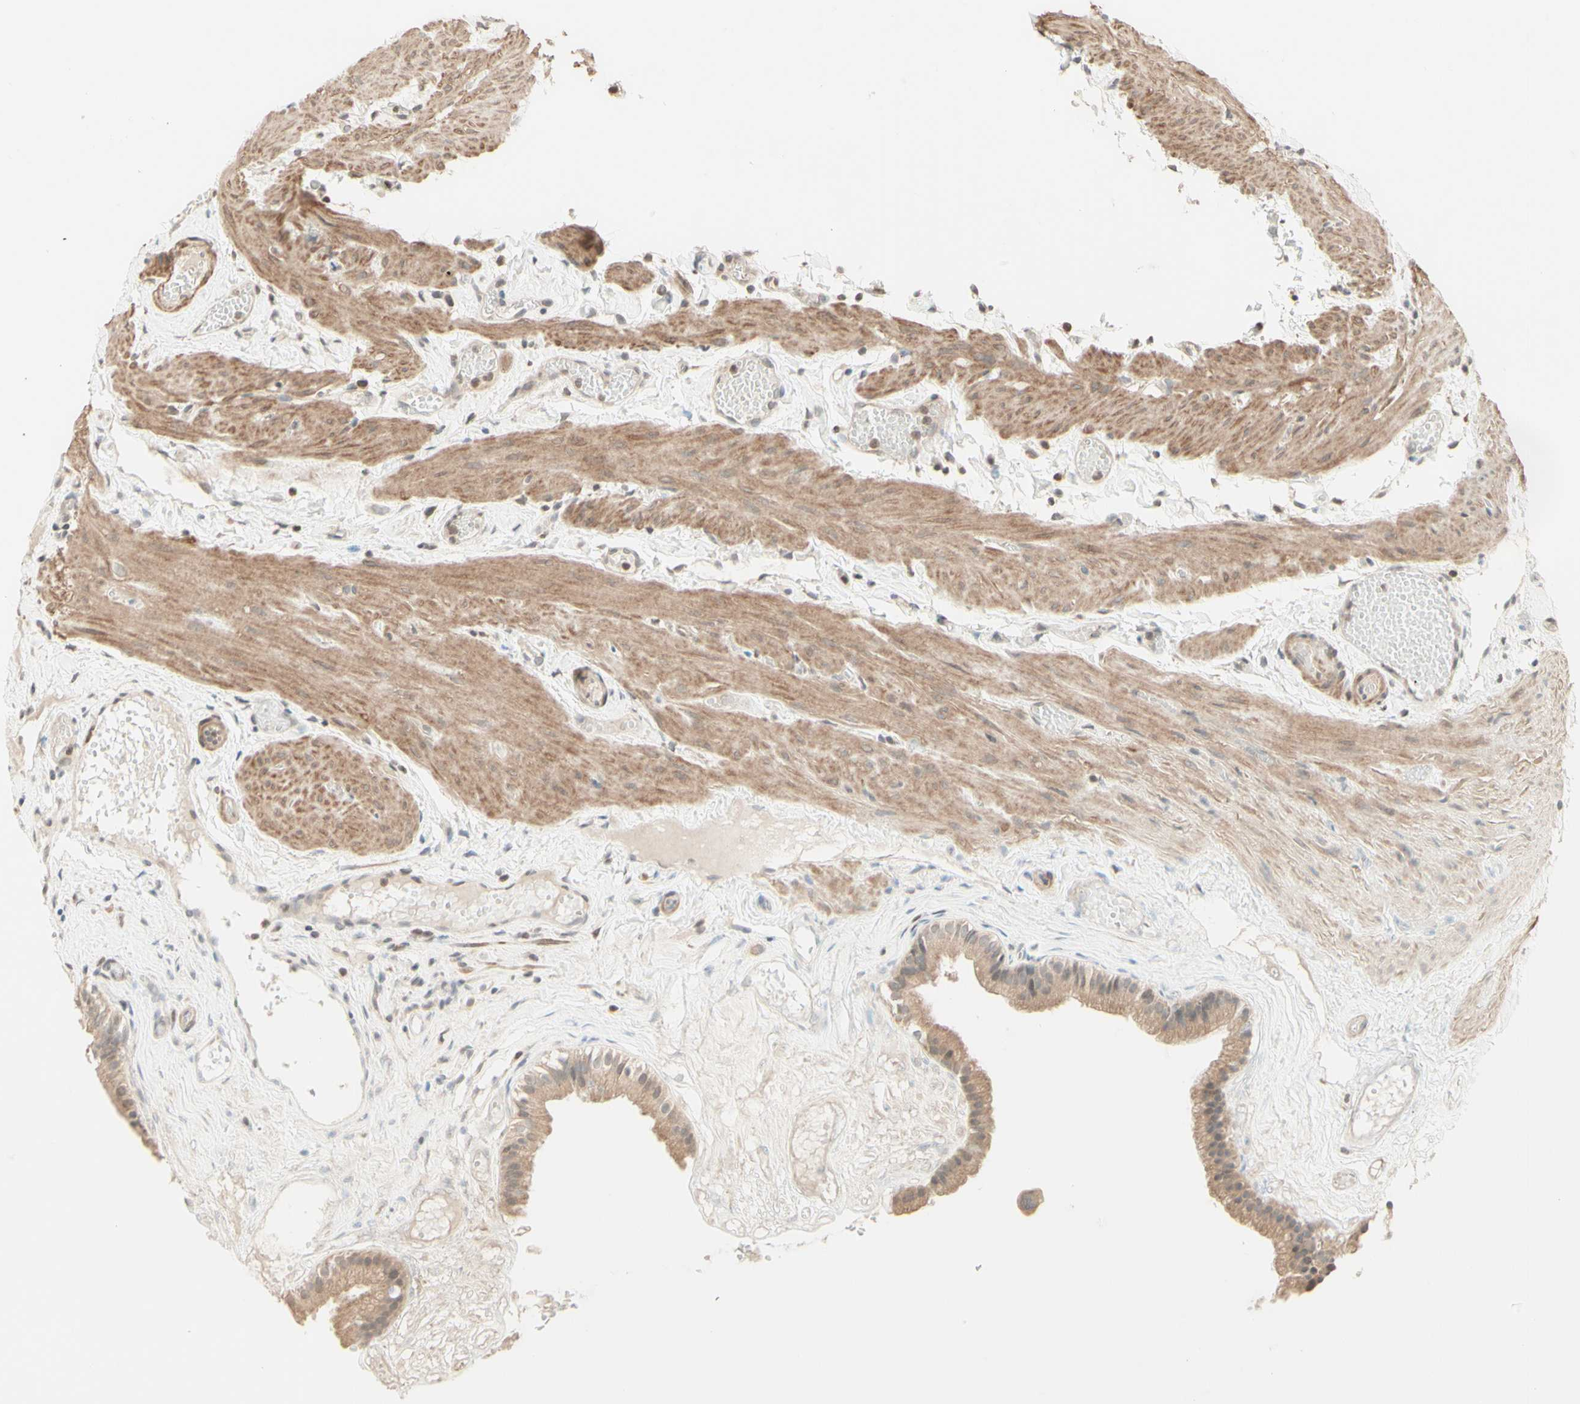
{"staining": {"intensity": "moderate", "quantity": ">75%", "location": "cytoplasmic/membranous"}, "tissue": "gallbladder", "cell_type": "Glandular cells", "image_type": "normal", "snomed": [{"axis": "morphology", "description": "Normal tissue, NOS"}, {"axis": "topography", "description": "Gallbladder"}], "caption": "This histopathology image reveals immunohistochemistry (IHC) staining of unremarkable human gallbladder, with medium moderate cytoplasmic/membranous expression in approximately >75% of glandular cells.", "gene": "ZW10", "patient": {"sex": "female", "age": 26}}